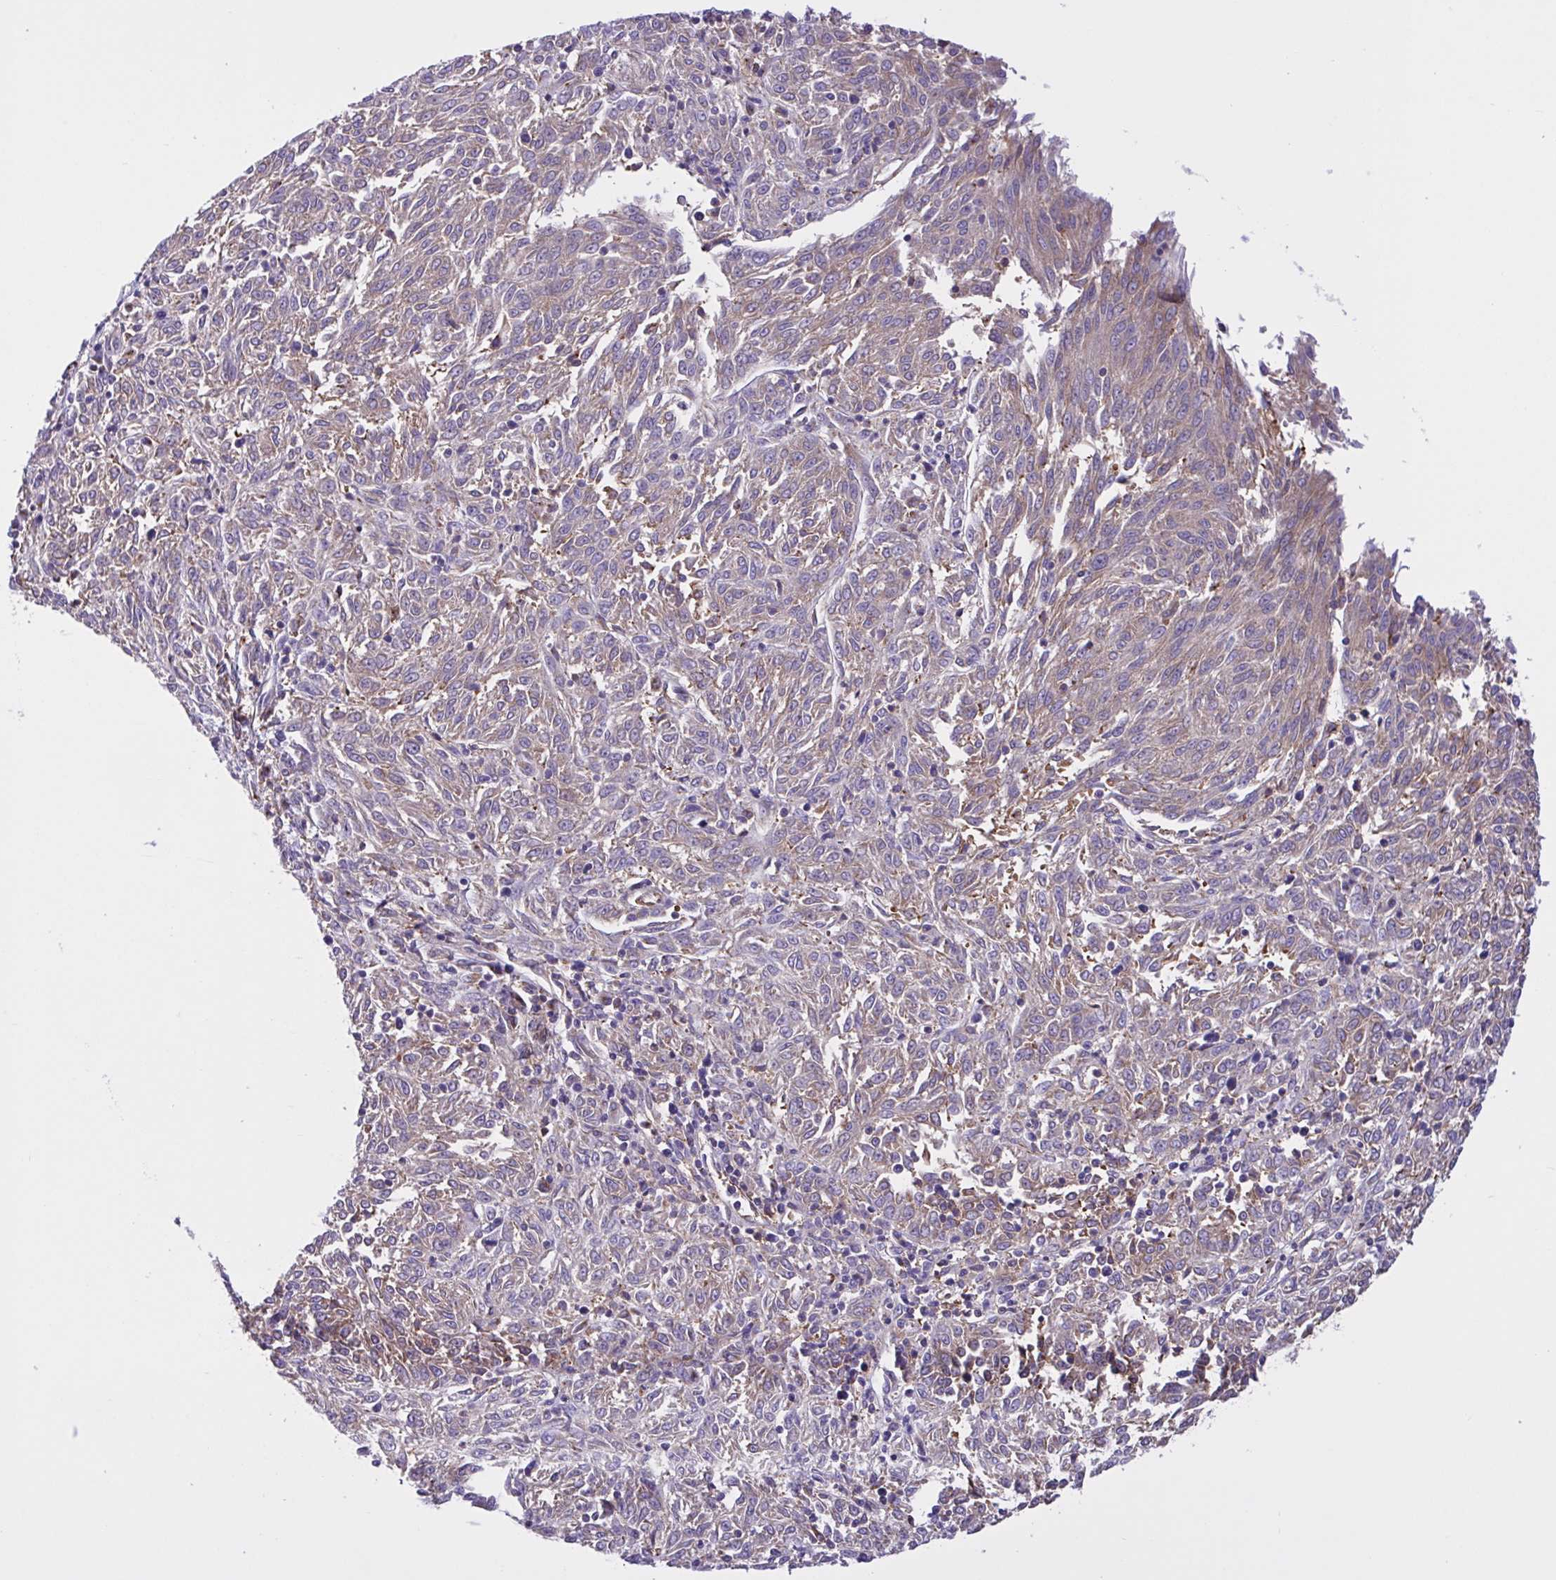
{"staining": {"intensity": "weak", "quantity": ">75%", "location": "cytoplasmic/membranous"}, "tissue": "melanoma", "cell_type": "Tumor cells", "image_type": "cancer", "snomed": [{"axis": "morphology", "description": "Malignant melanoma, NOS"}, {"axis": "topography", "description": "Skin"}], "caption": "Malignant melanoma tissue exhibits weak cytoplasmic/membranous staining in about >75% of tumor cells", "gene": "OR51M1", "patient": {"sex": "female", "age": 72}}